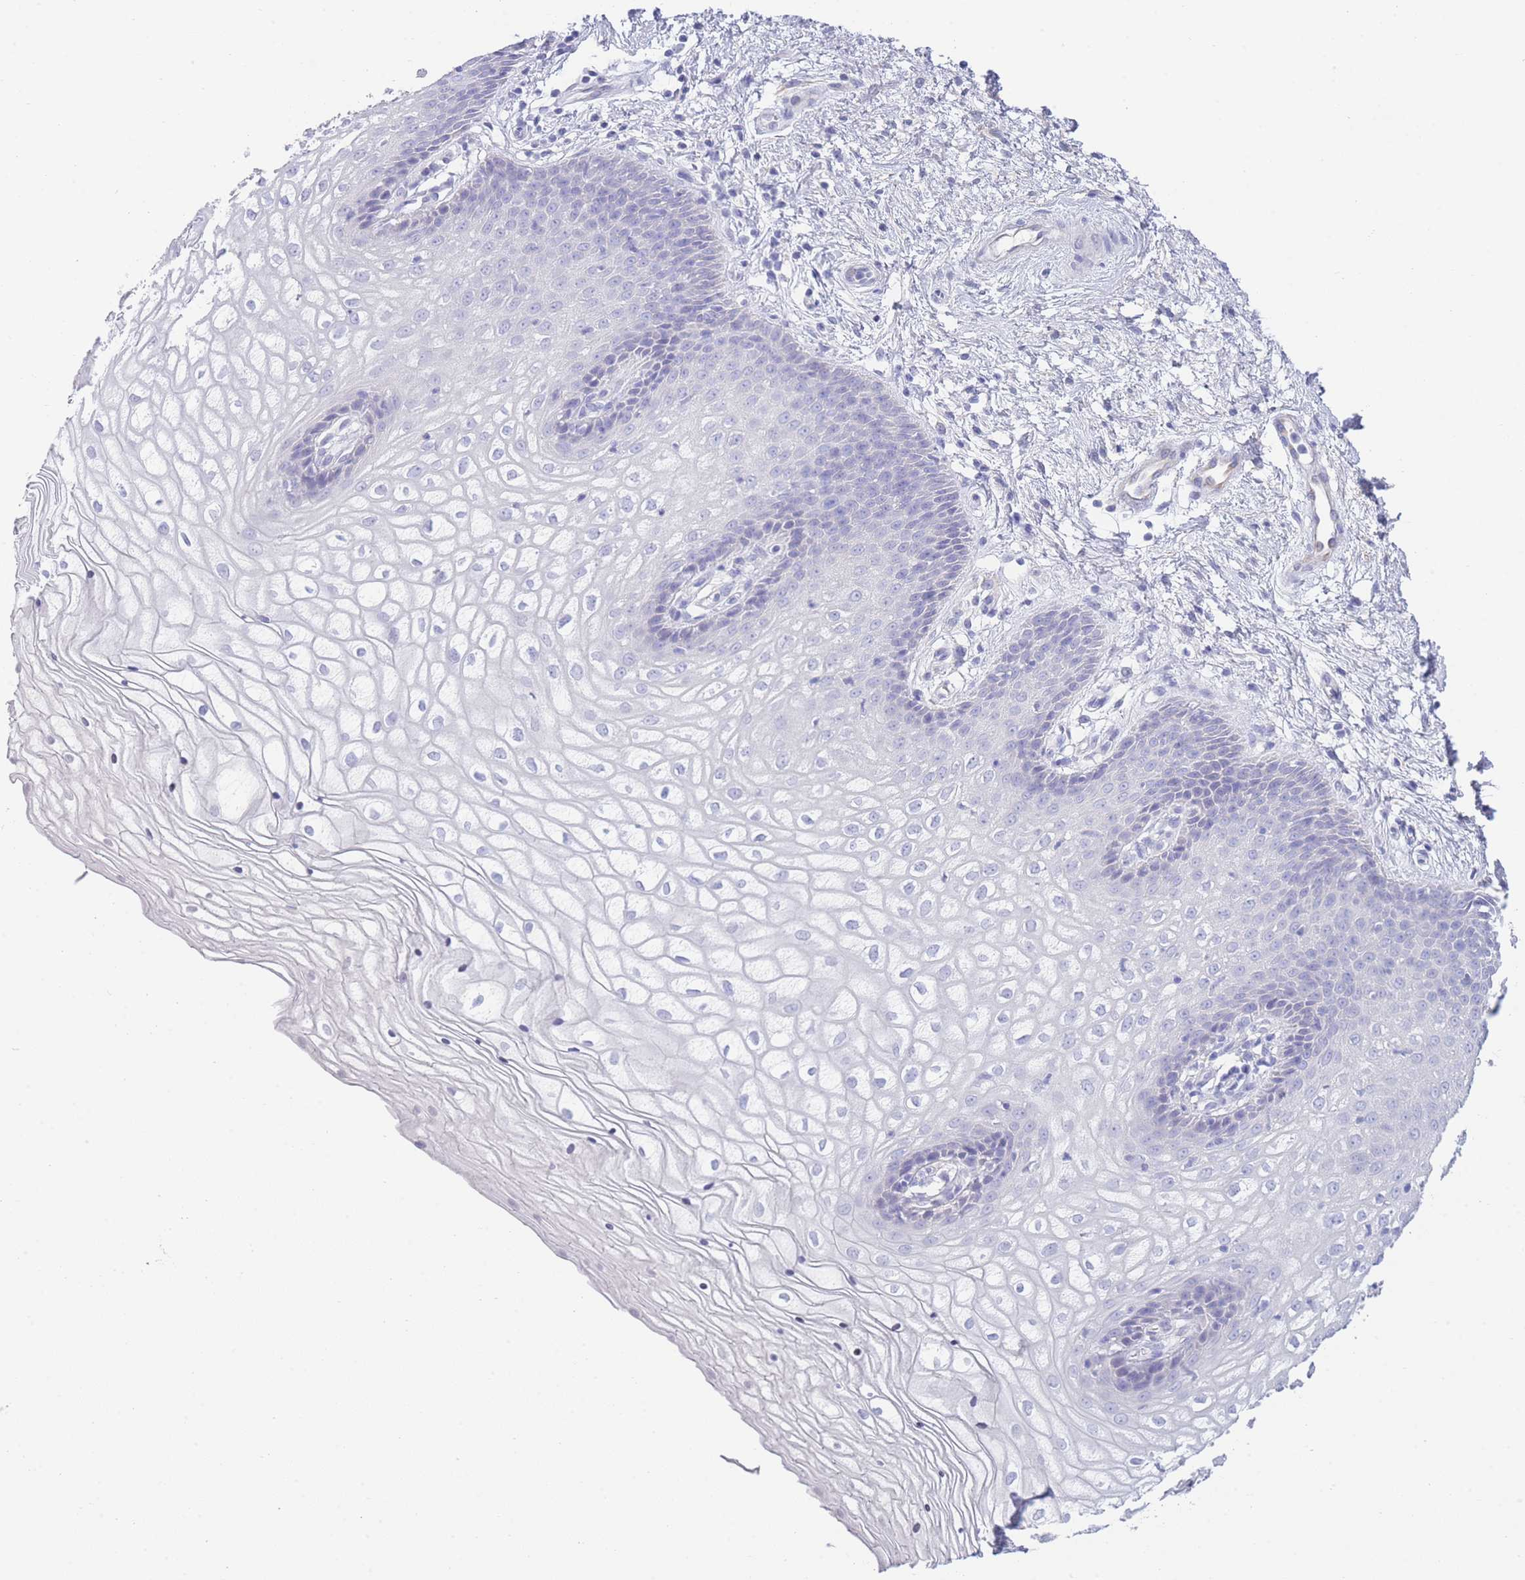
{"staining": {"intensity": "negative", "quantity": "none", "location": "none"}, "tissue": "vagina", "cell_type": "Squamous epithelial cells", "image_type": "normal", "snomed": [{"axis": "morphology", "description": "Normal tissue, NOS"}, {"axis": "topography", "description": "Vagina"}], "caption": "Squamous epithelial cells show no significant protein staining in unremarkable vagina. (Stains: DAB (3,3'-diaminobenzidine) IHC with hematoxylin counter stain, Microscopy: brightfield microscopy at high magnification).", "gene": "LRRC37A2", "patient": {"sex": "female", "age": 34}}